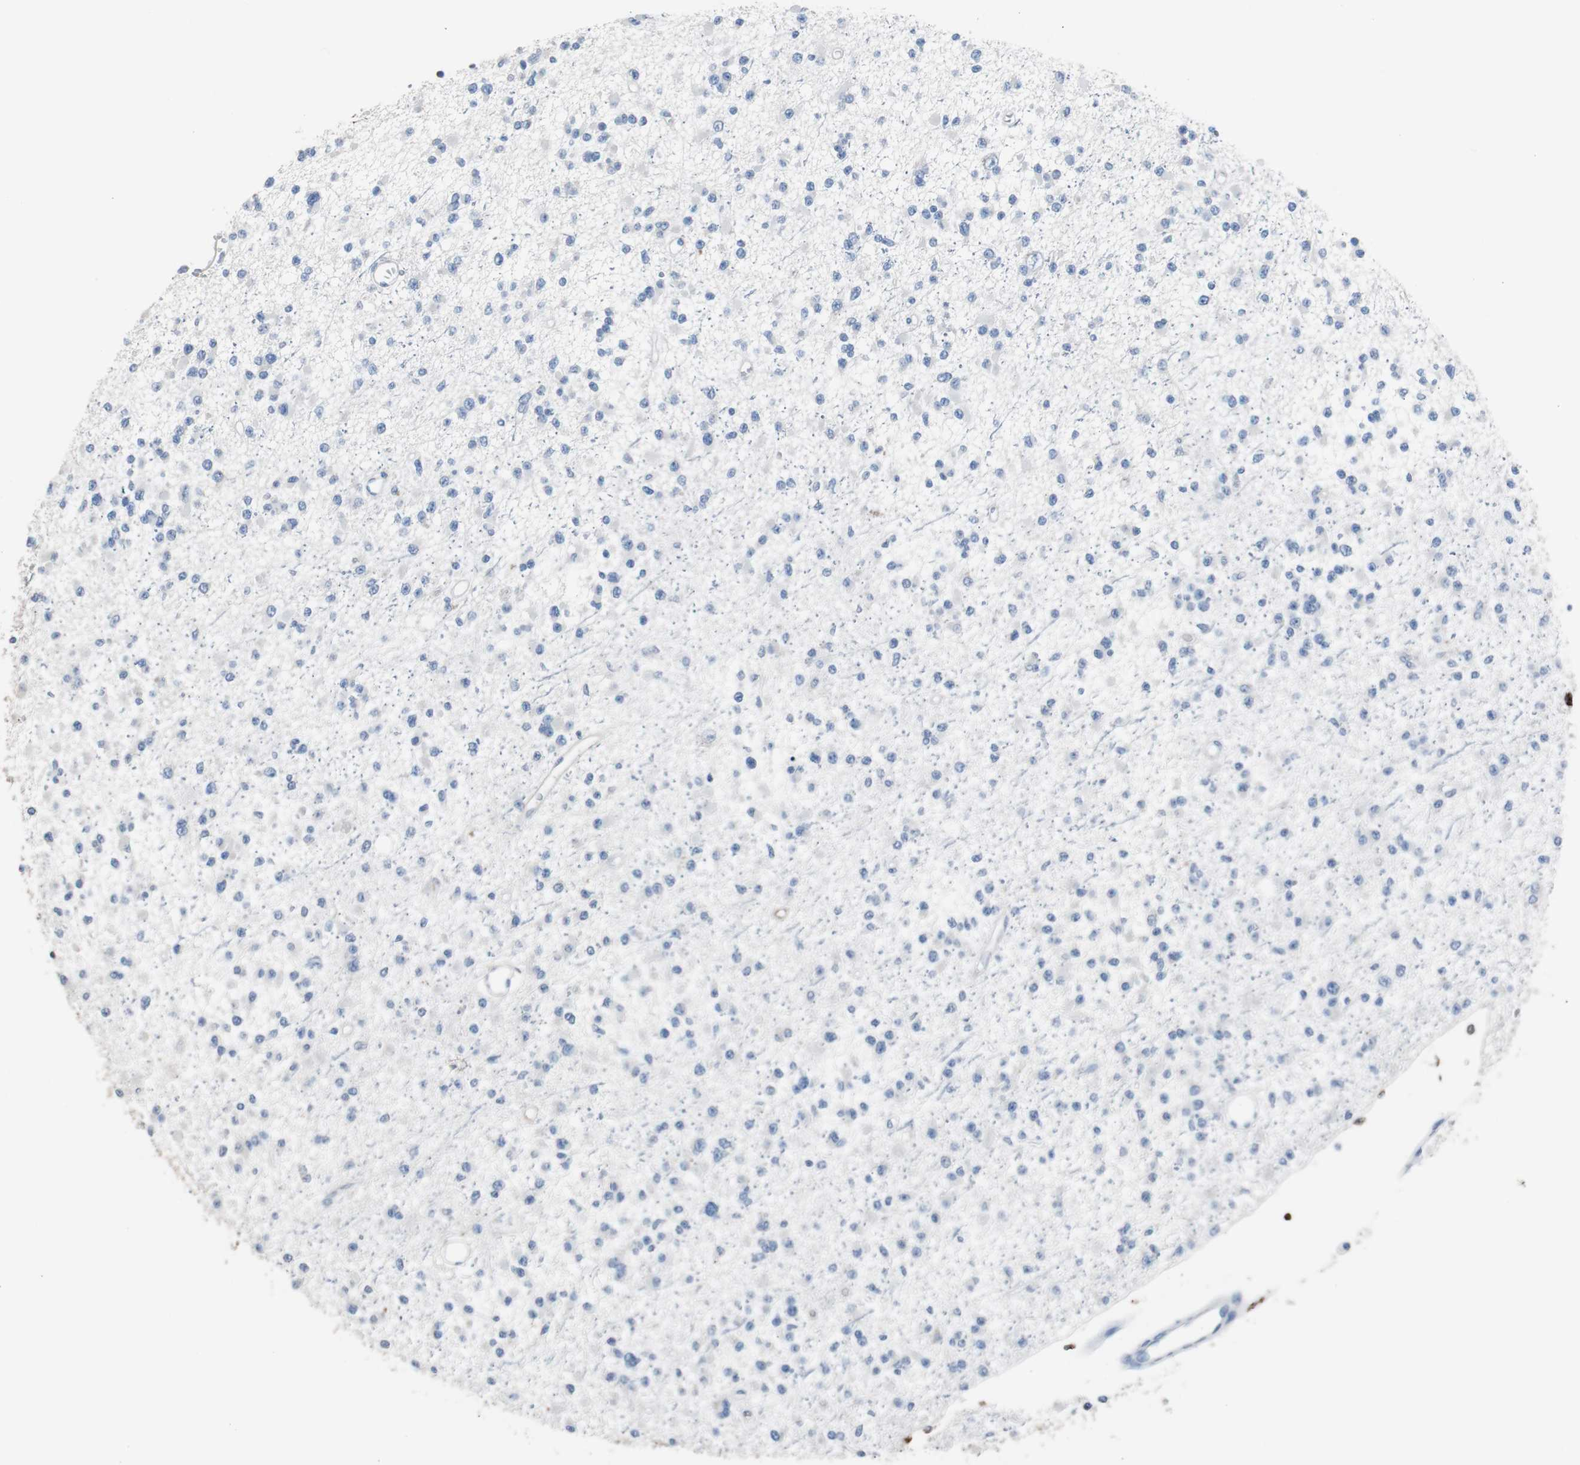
{"staining": {"intensity": "negative", "quantity": "none", "location": "none"}, "tissue": "glioma", "cell_type": "Tumor cells", "image_type": "cancer", "snomed": [{"axis": "morphology", "description": "Glioma, malignant, Low grade"}, {"axis": "topography", "description": "Brain"}], "caption": "Tumor cells are negative for brown protein staining in malignant low-grade glioma. (DAB (3,3'-diaminobenzidine) immunohistochemistry visualized using brightfield microscopy, high magnification).", "gene": "FCGR2B", "patient": {"sex": "female", "age": 22}}